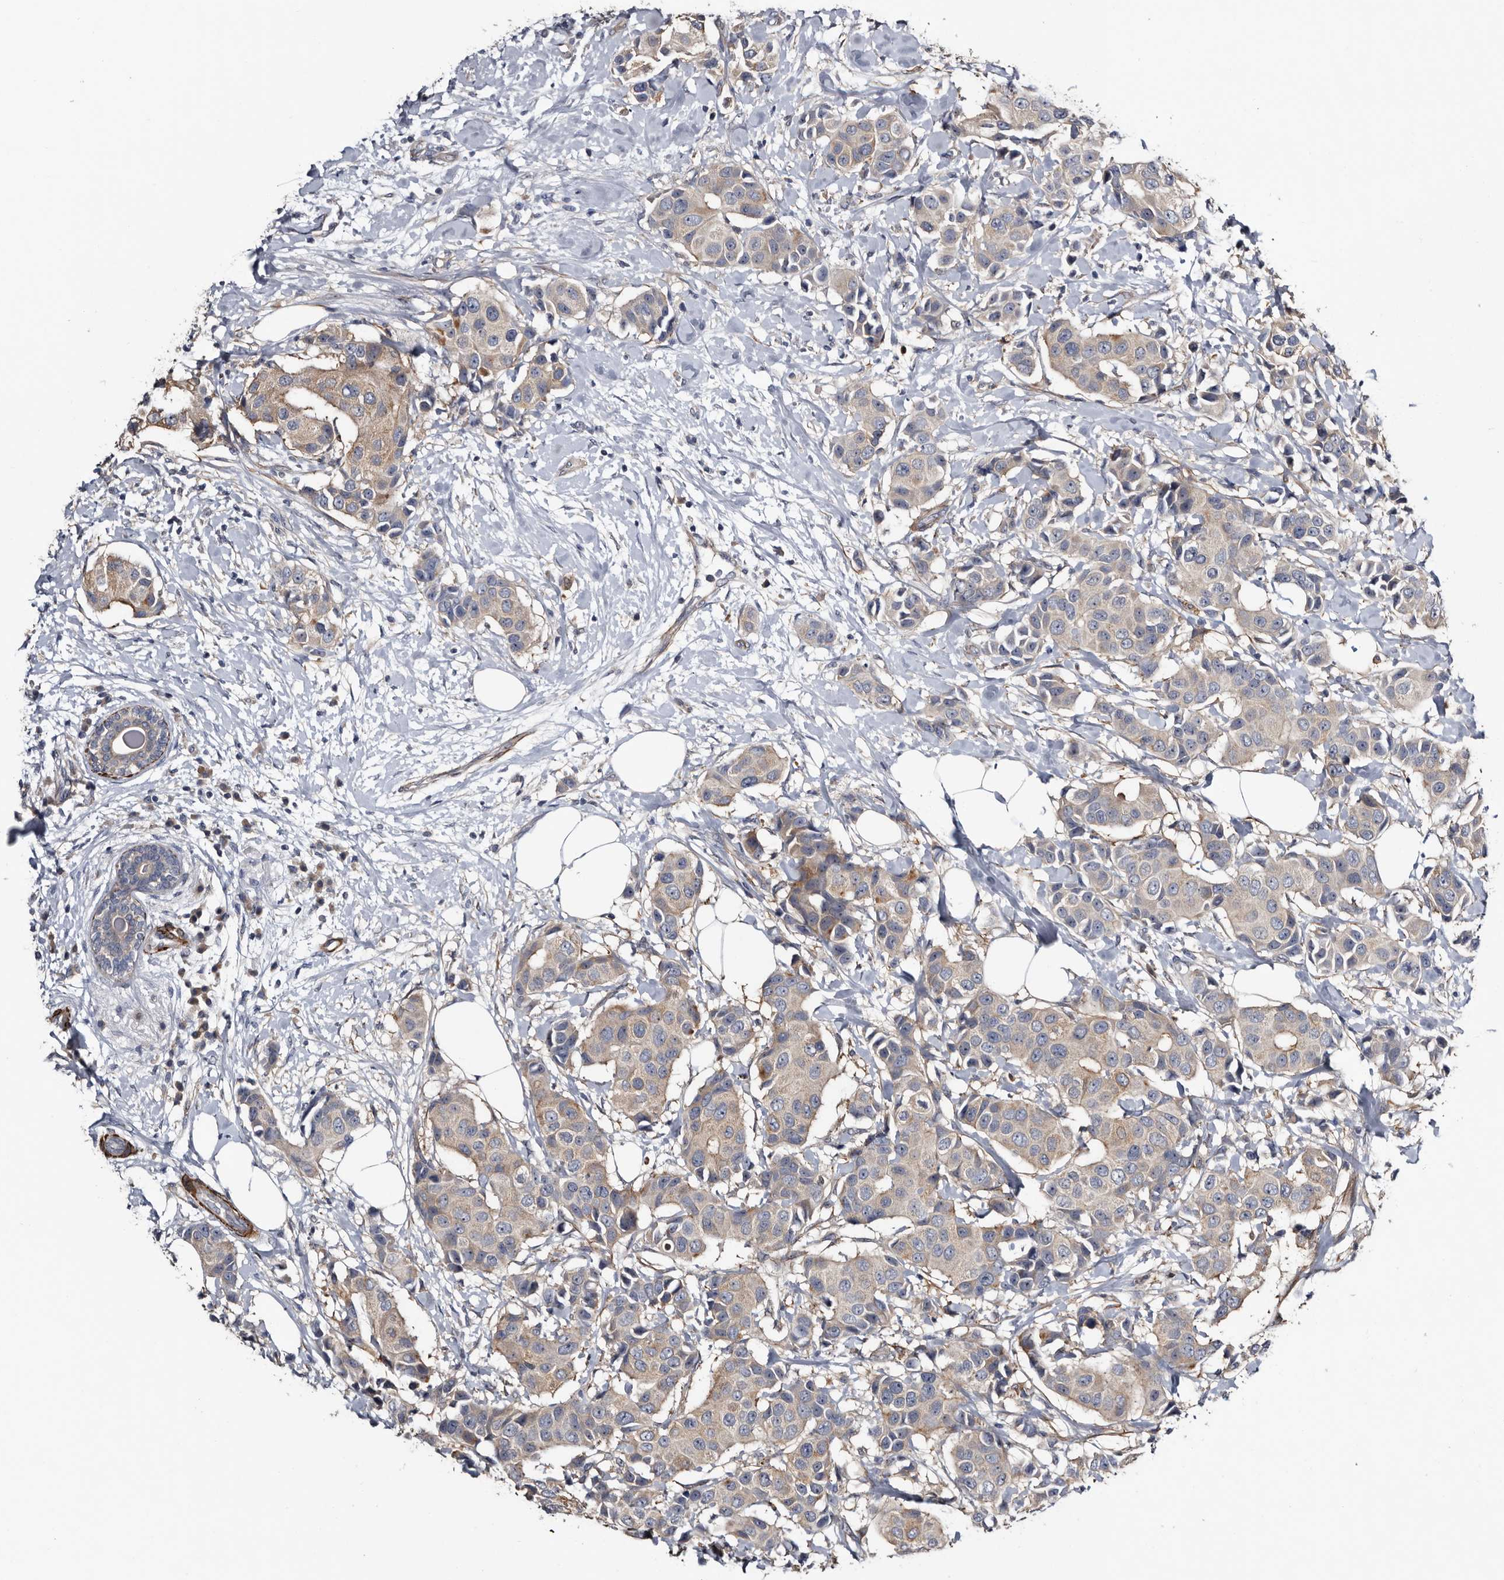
{"staining": {"intensity": "weak", "quantity": ">75%", "location": "cytoplasmic/membranous"}, "tissue": "breast cancer", "cell_type": "Tumor cells", "image_type": "cancer", "snomed": [{"axis": "morphology", "description": "Normal tissue, NOS"}, {"axis": "morphology", "description": "Duct carcinoma"}, {"axis": "topography", "description": "Breast"}], "caption": "Brown immunohistochemical staining in infiltrating ductal carcinoma (breast) displays weak cytoplasmic/membranous expression in approximately >75% of tumor cells.", "gene": "IARS1", "patient": {"sex": "female", "age": 39}}